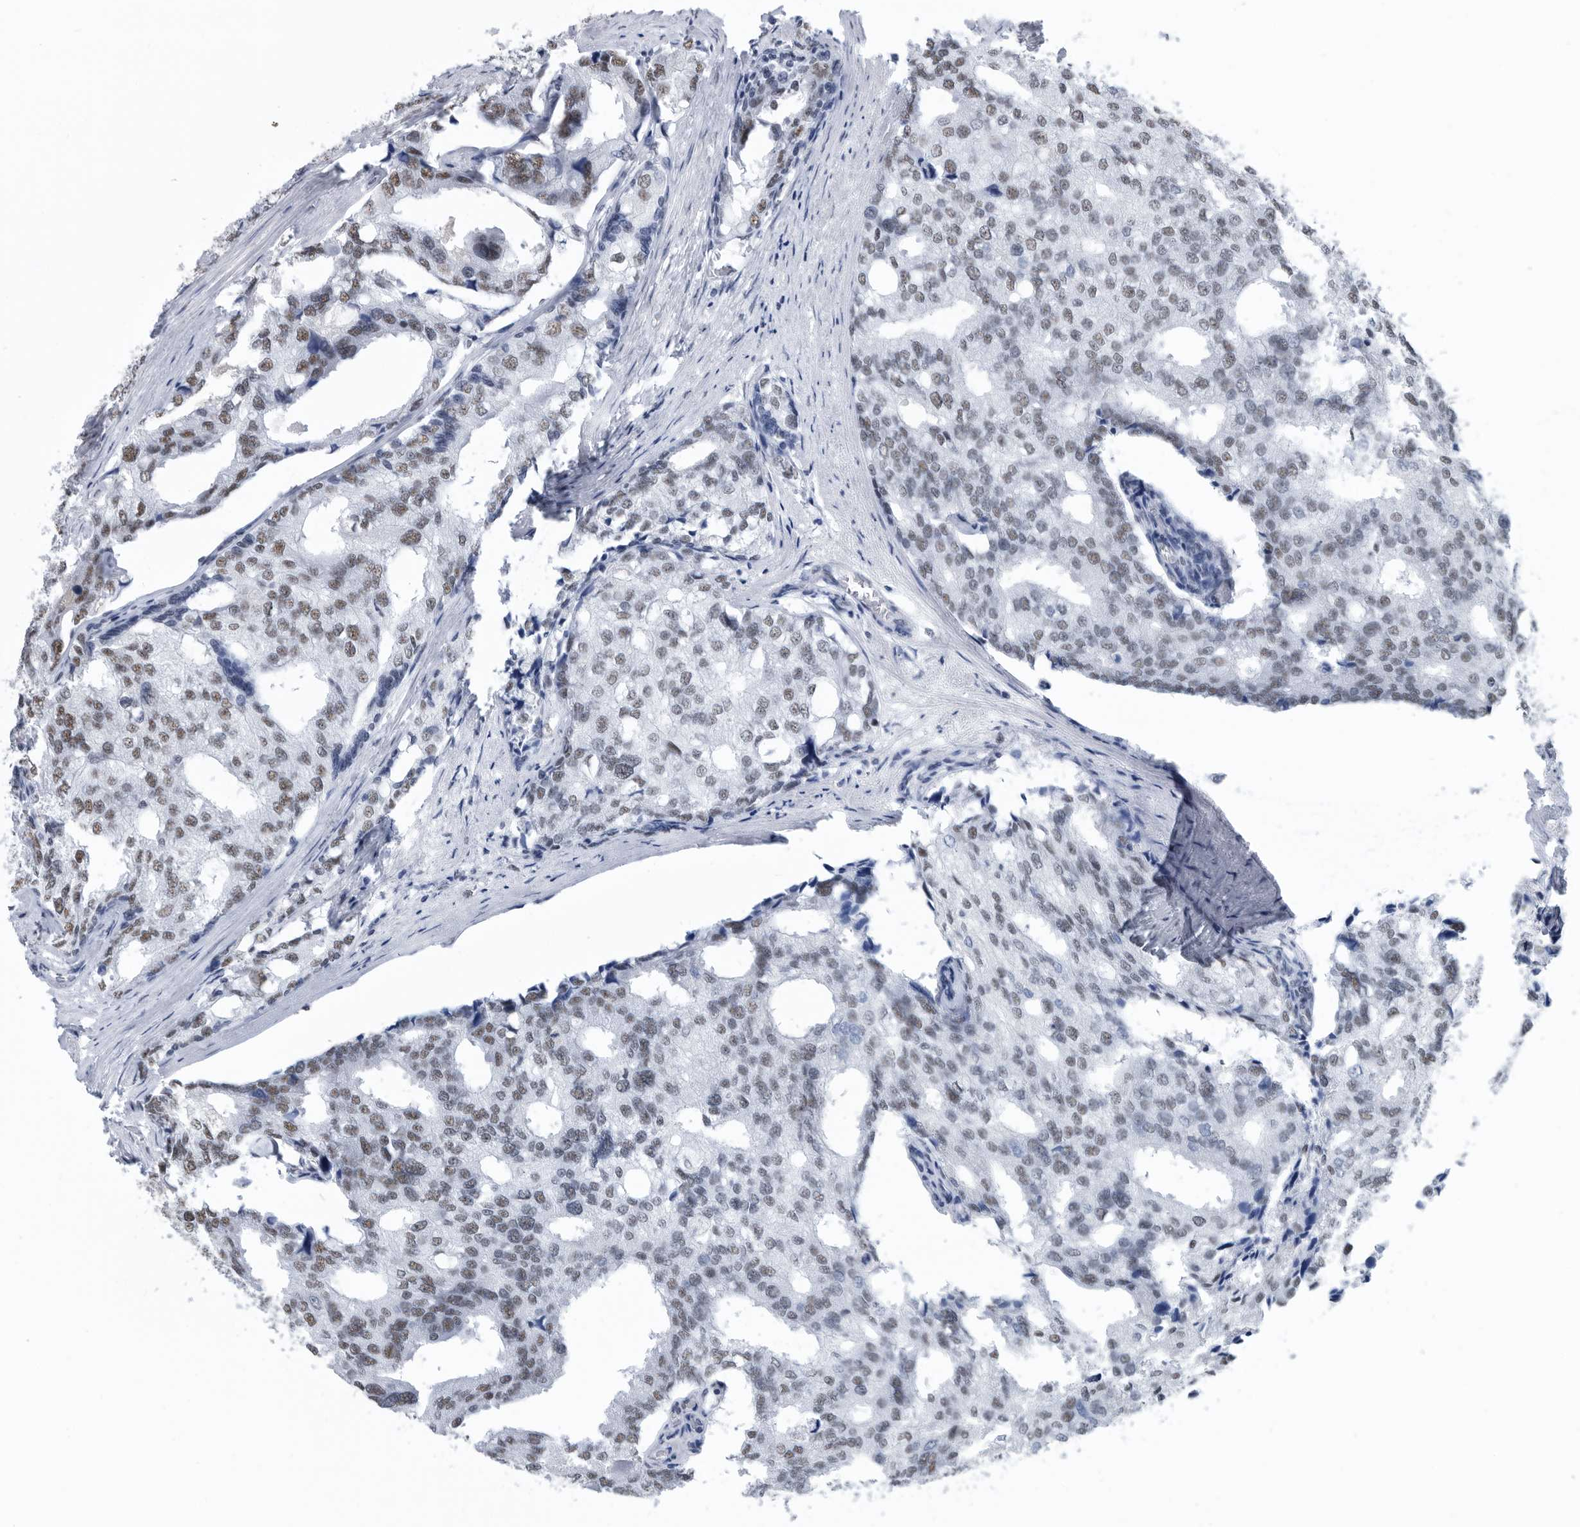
{"staining": {"intensity": "moderate", "quantity": "25%-75%", "location": "nuclear"}, "tissue": "prostate cancer", "cell_type": "Tumor cells", "image_type": "cancer", "snomed": [{"axis": "morphology", "description": "Adenocarcinoma, High grade"}, {"axis": "topography", "description": "Prostate"}], "caption": "IHC image of prostate cancer stained for a protein (brown), which exhibits medium levels of moderate nuclear staining in about 25%-75% of tumor cells.", "gene": "SF3A1", "patient": {"sex": "male", "age": 50}}